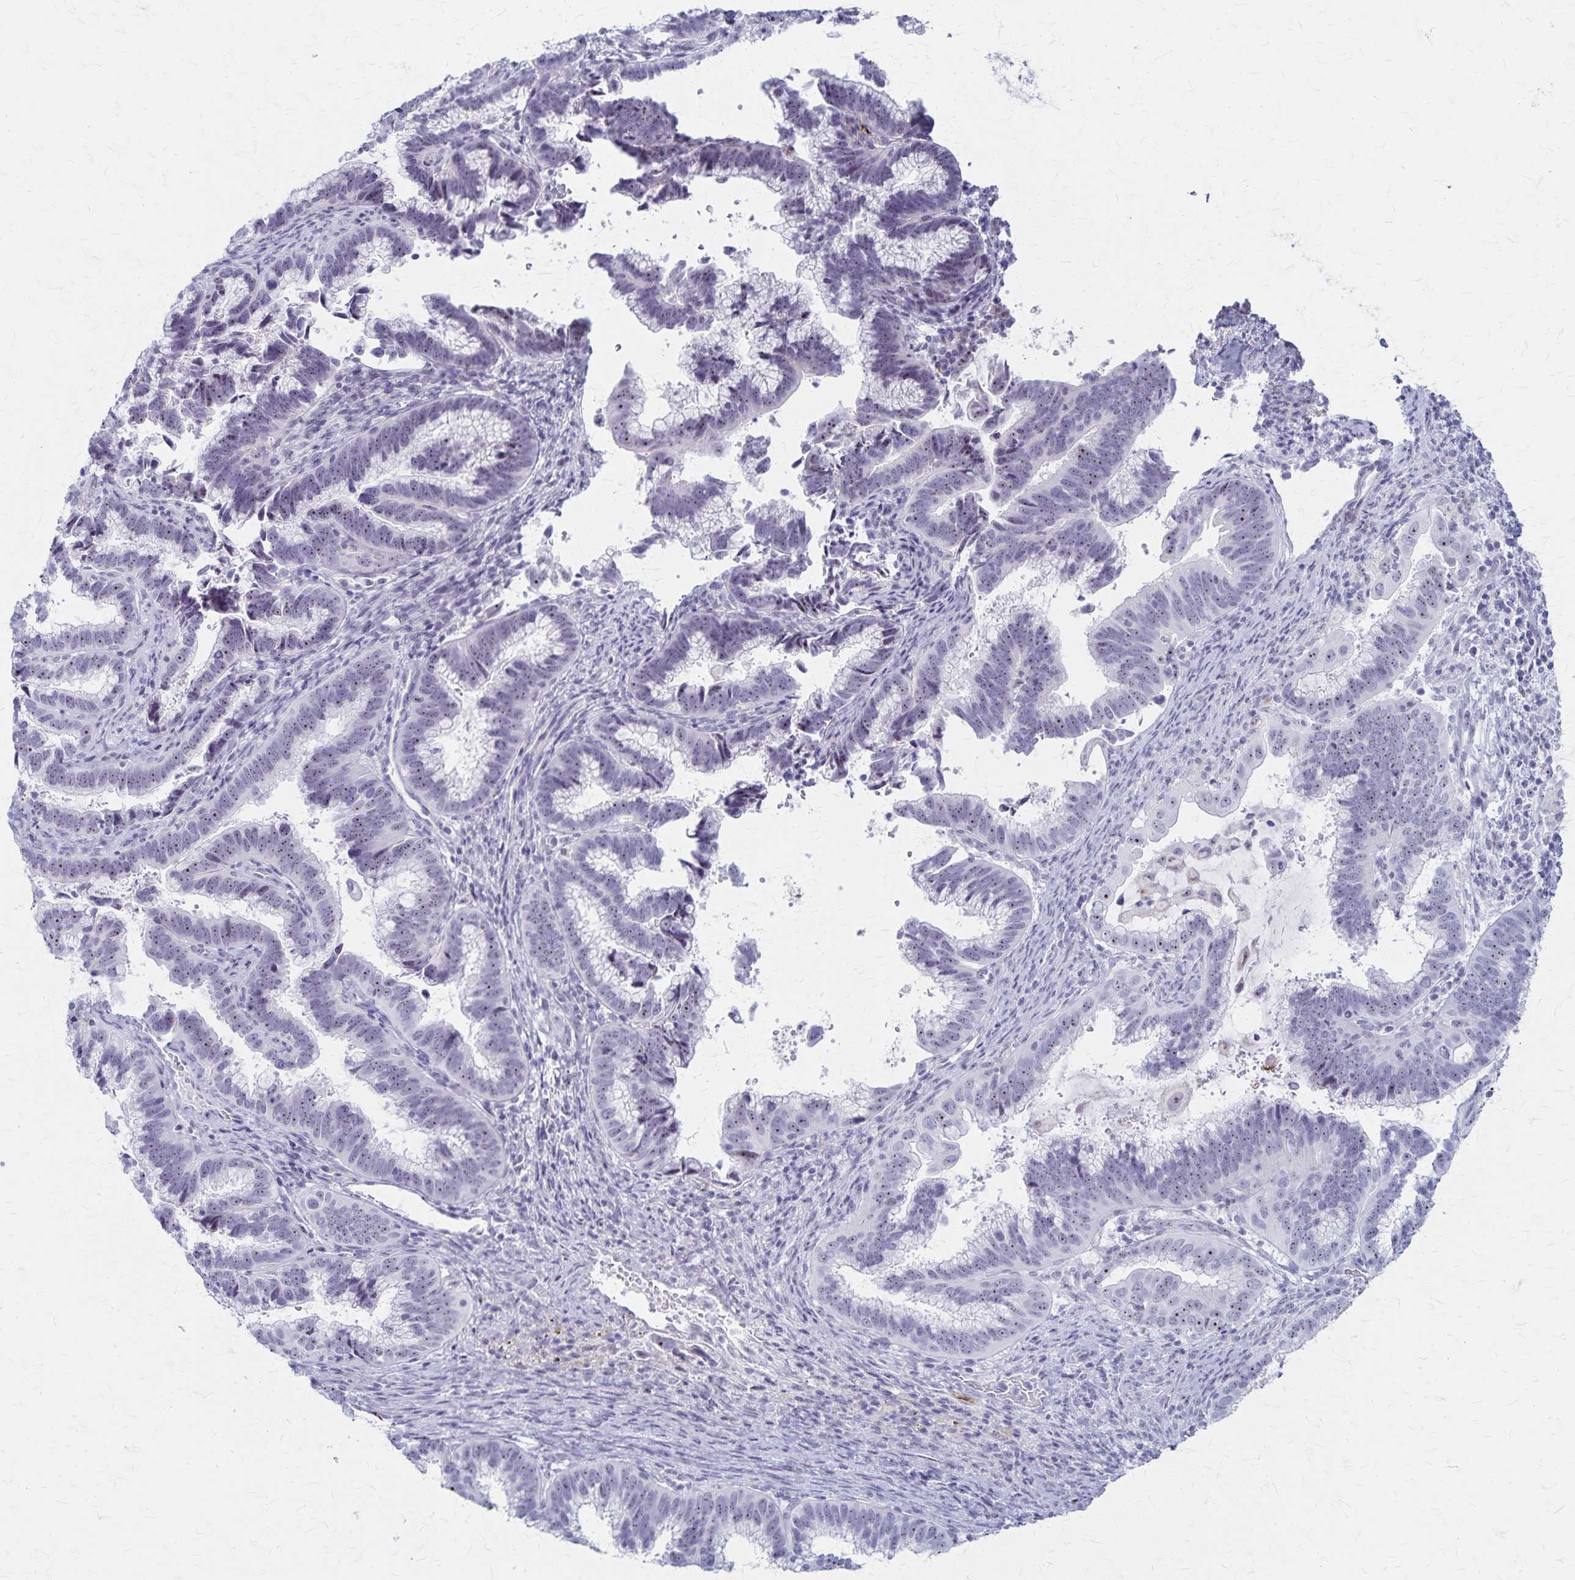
{"staining": {"intensity": "weak", "quantity": "25%-75%", "location": "nuclear"}, "tissue": "cervical cancer", "cell_type": "Tumor cells", "image_type": "cancer", "snomed": [{"axis": "morphology", "description": "Adenocarcinoma, NOS"}, {"axis": "topography", "description": "Cervix"}], "caption": "An IHC photomicrograph of tumor tissue is shown. Protein staining in brown shows weak nuclear positivity in cervical cancer within tumor cells. The staining is performed using DAB brown chromogen to label protein expression. The nuclei are counter-stained blue using hematoxylin.", "gene": "DLK2", "patient": {"sex": "female", "age": 61}}